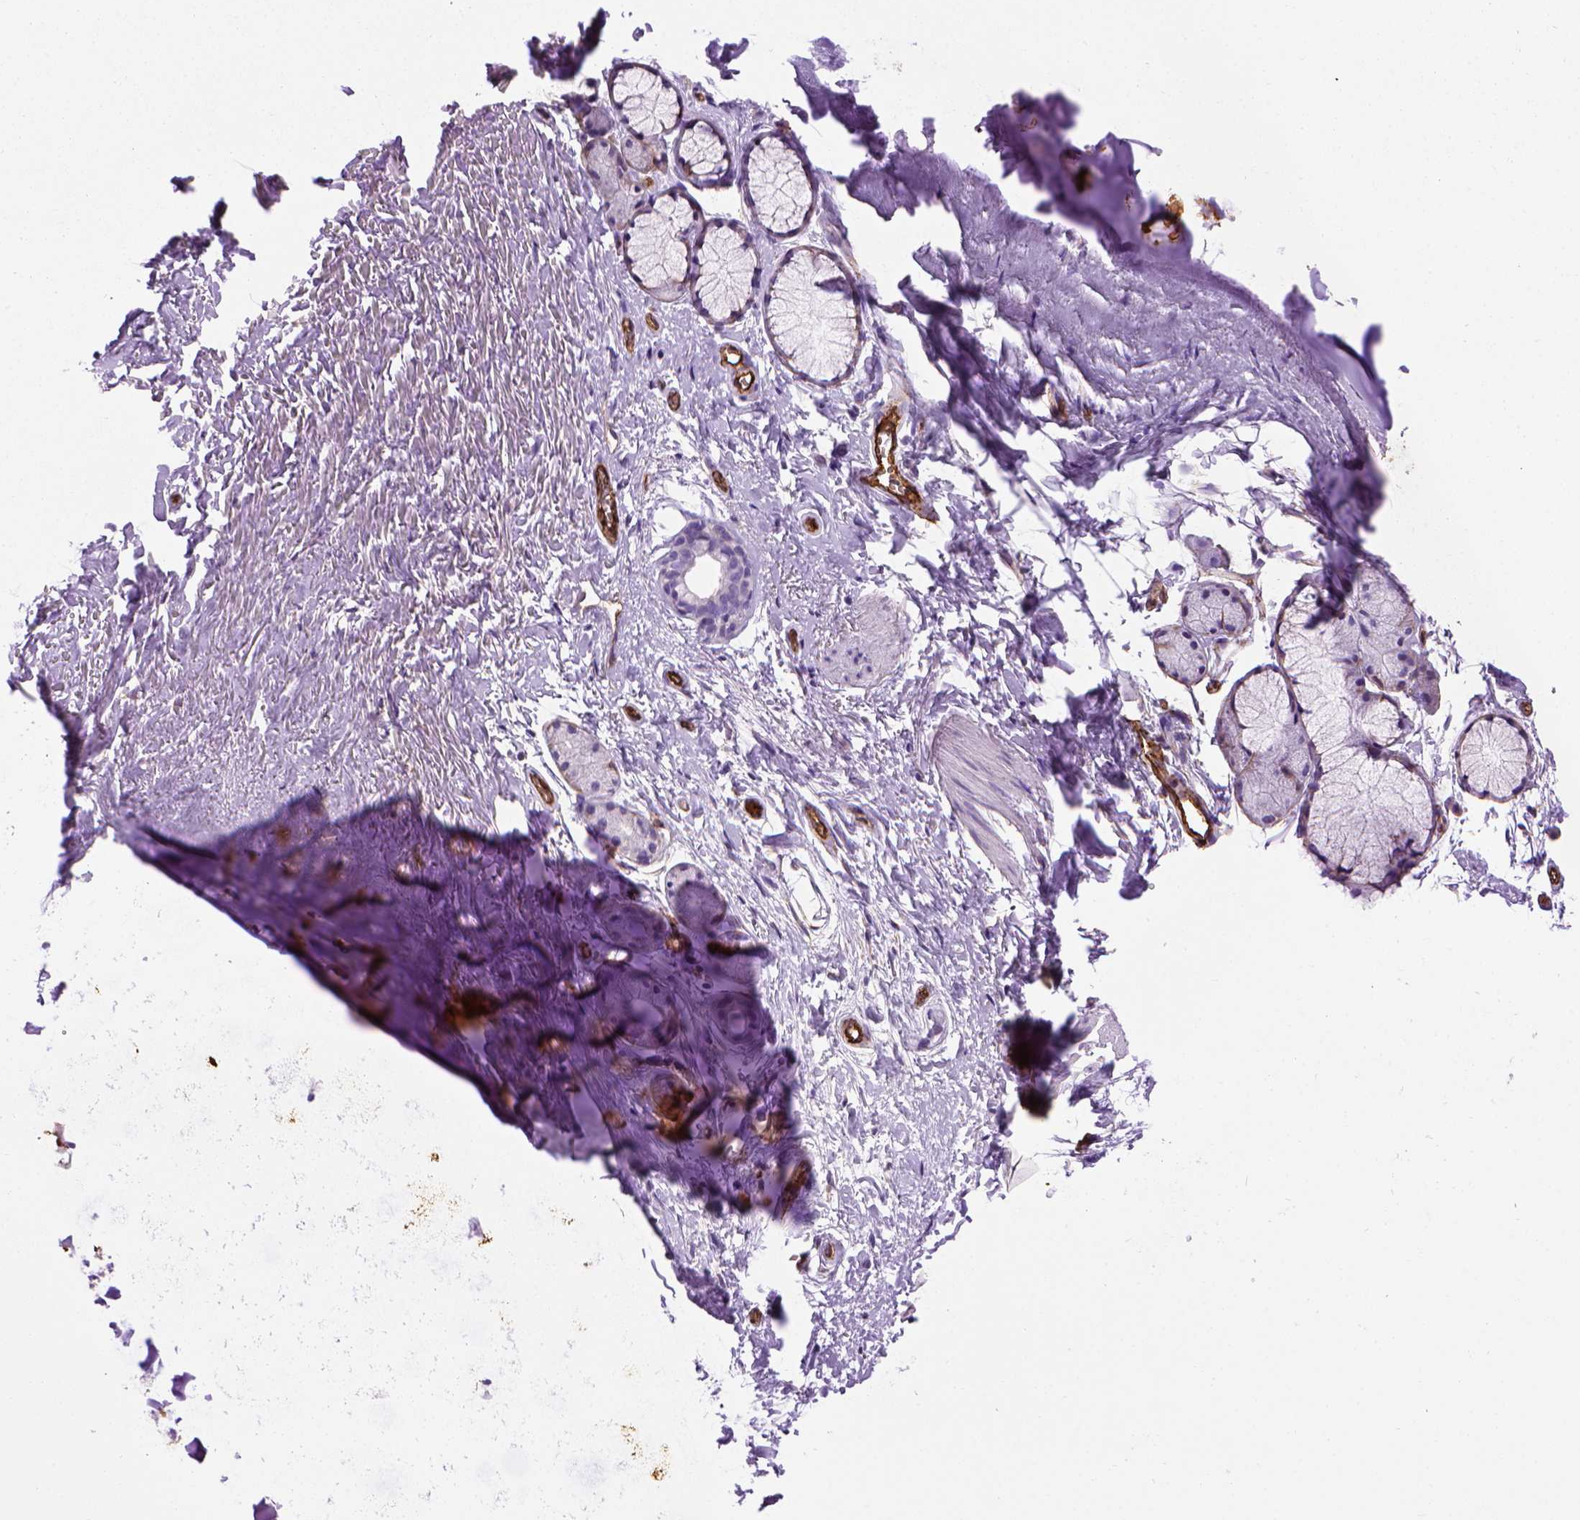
{"staining": {"intensity": "negative", "quantity": "none", "location": "none"}, "tissue": "soft tissue", "cell_type": "Chondrocytes", "image_type": "normal", "snomed": [{"axis": "morphology", "description": "Normal tissue, NOS"}, {"axis": "topography", "description": "Cartilage tissue"}, {"axis": "topography", "description": "Bronchus"}], "caption": "Image shows no significant protein positivity in chondrocytes of unremarkable soft tissue. (Stains: DAB (3,3'-diaminobenzidine) IHC with hematoxylin counter stain, Microscopy: brightfield microscopy at high magnification).", "gene": "VWF", "patient": {"sex": "female", "age": 79}}